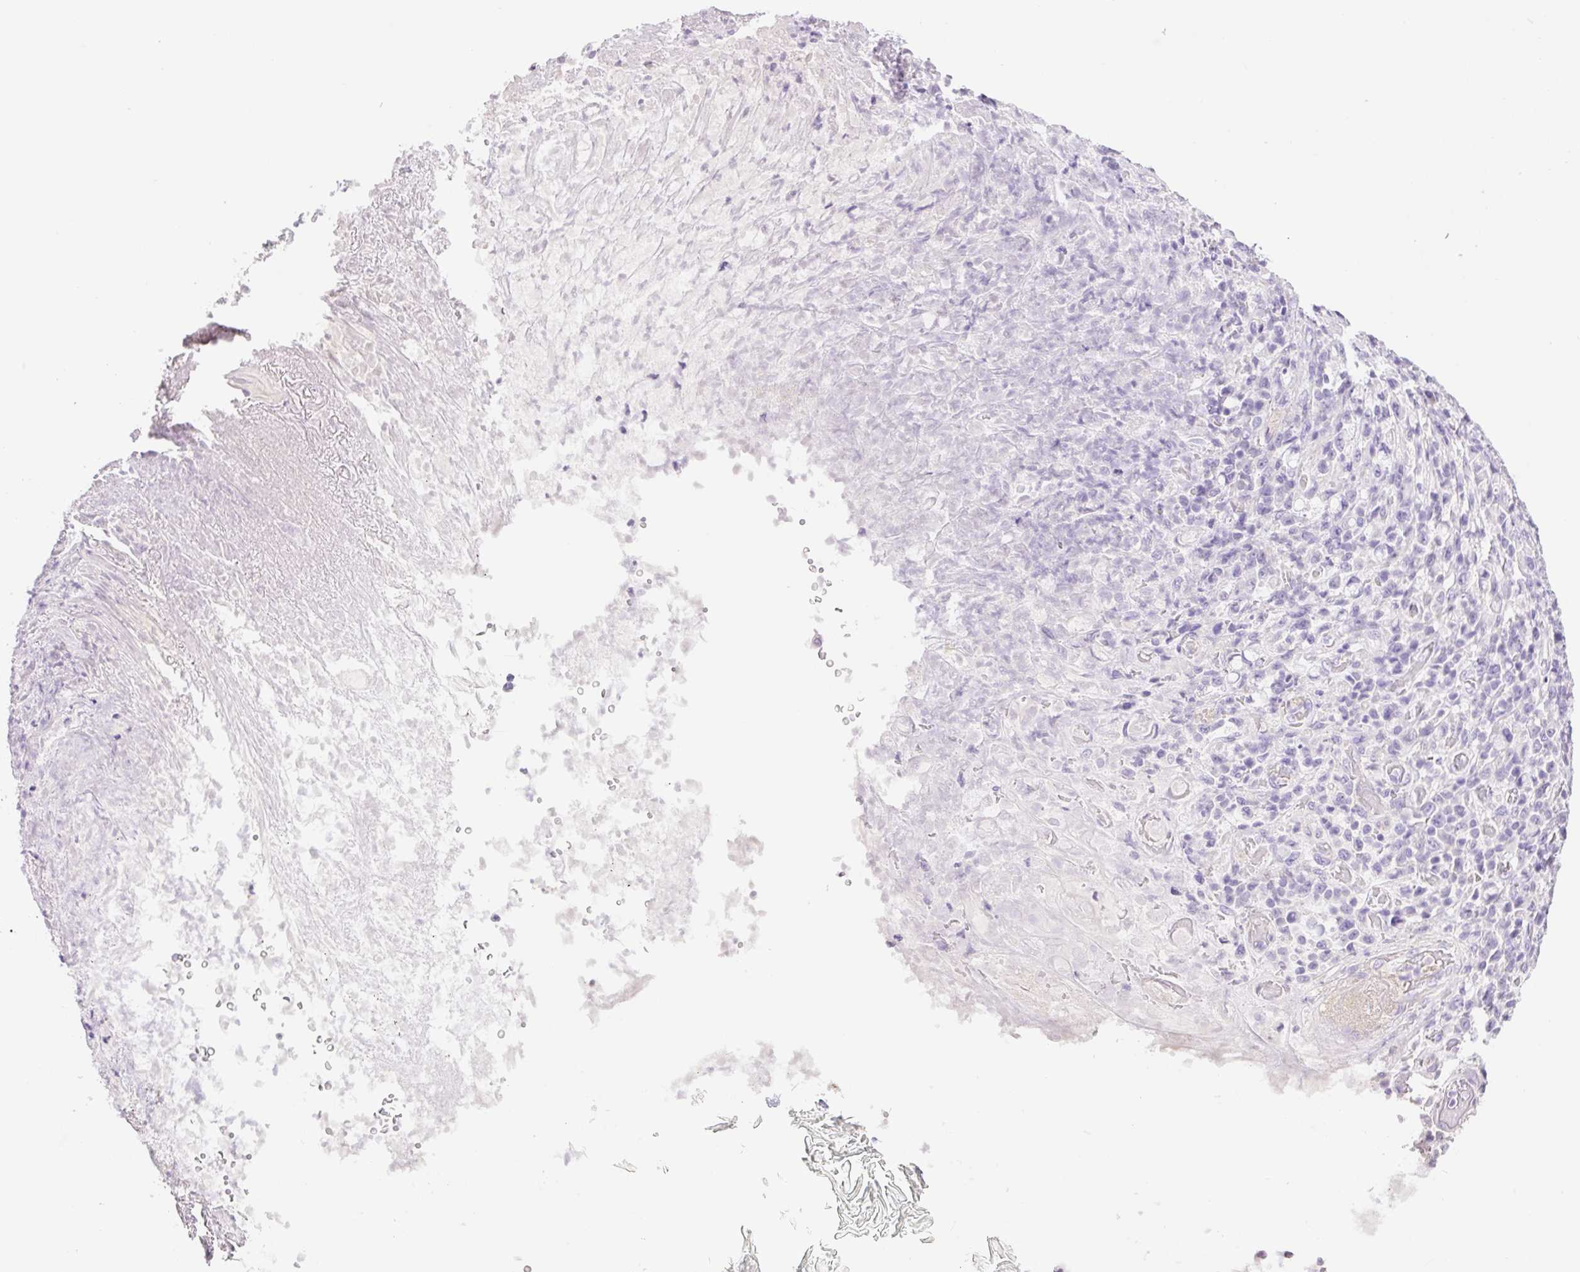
{"staining": {"intensity": "negative", "quantity": "none", "location": "none"}, "tissue": "stomach cancer", "cell_type": "Tumor cells", "image_type": "cancer", "snomed": [{"axis": "morphology", "description": "Normal tissue, NOS"}, {"axis": "morphology", "description": "Adenocarcinoma, NOS"}, {"axis": "topography", "description": "Stomach"}], "caption": "This is an immunohistochemistry (IHC) micrograph of stomach cancer. There is no expression in tumor cells.", "gene": "HCRTR2", "patient": {"sex": "female", "age": 79}}